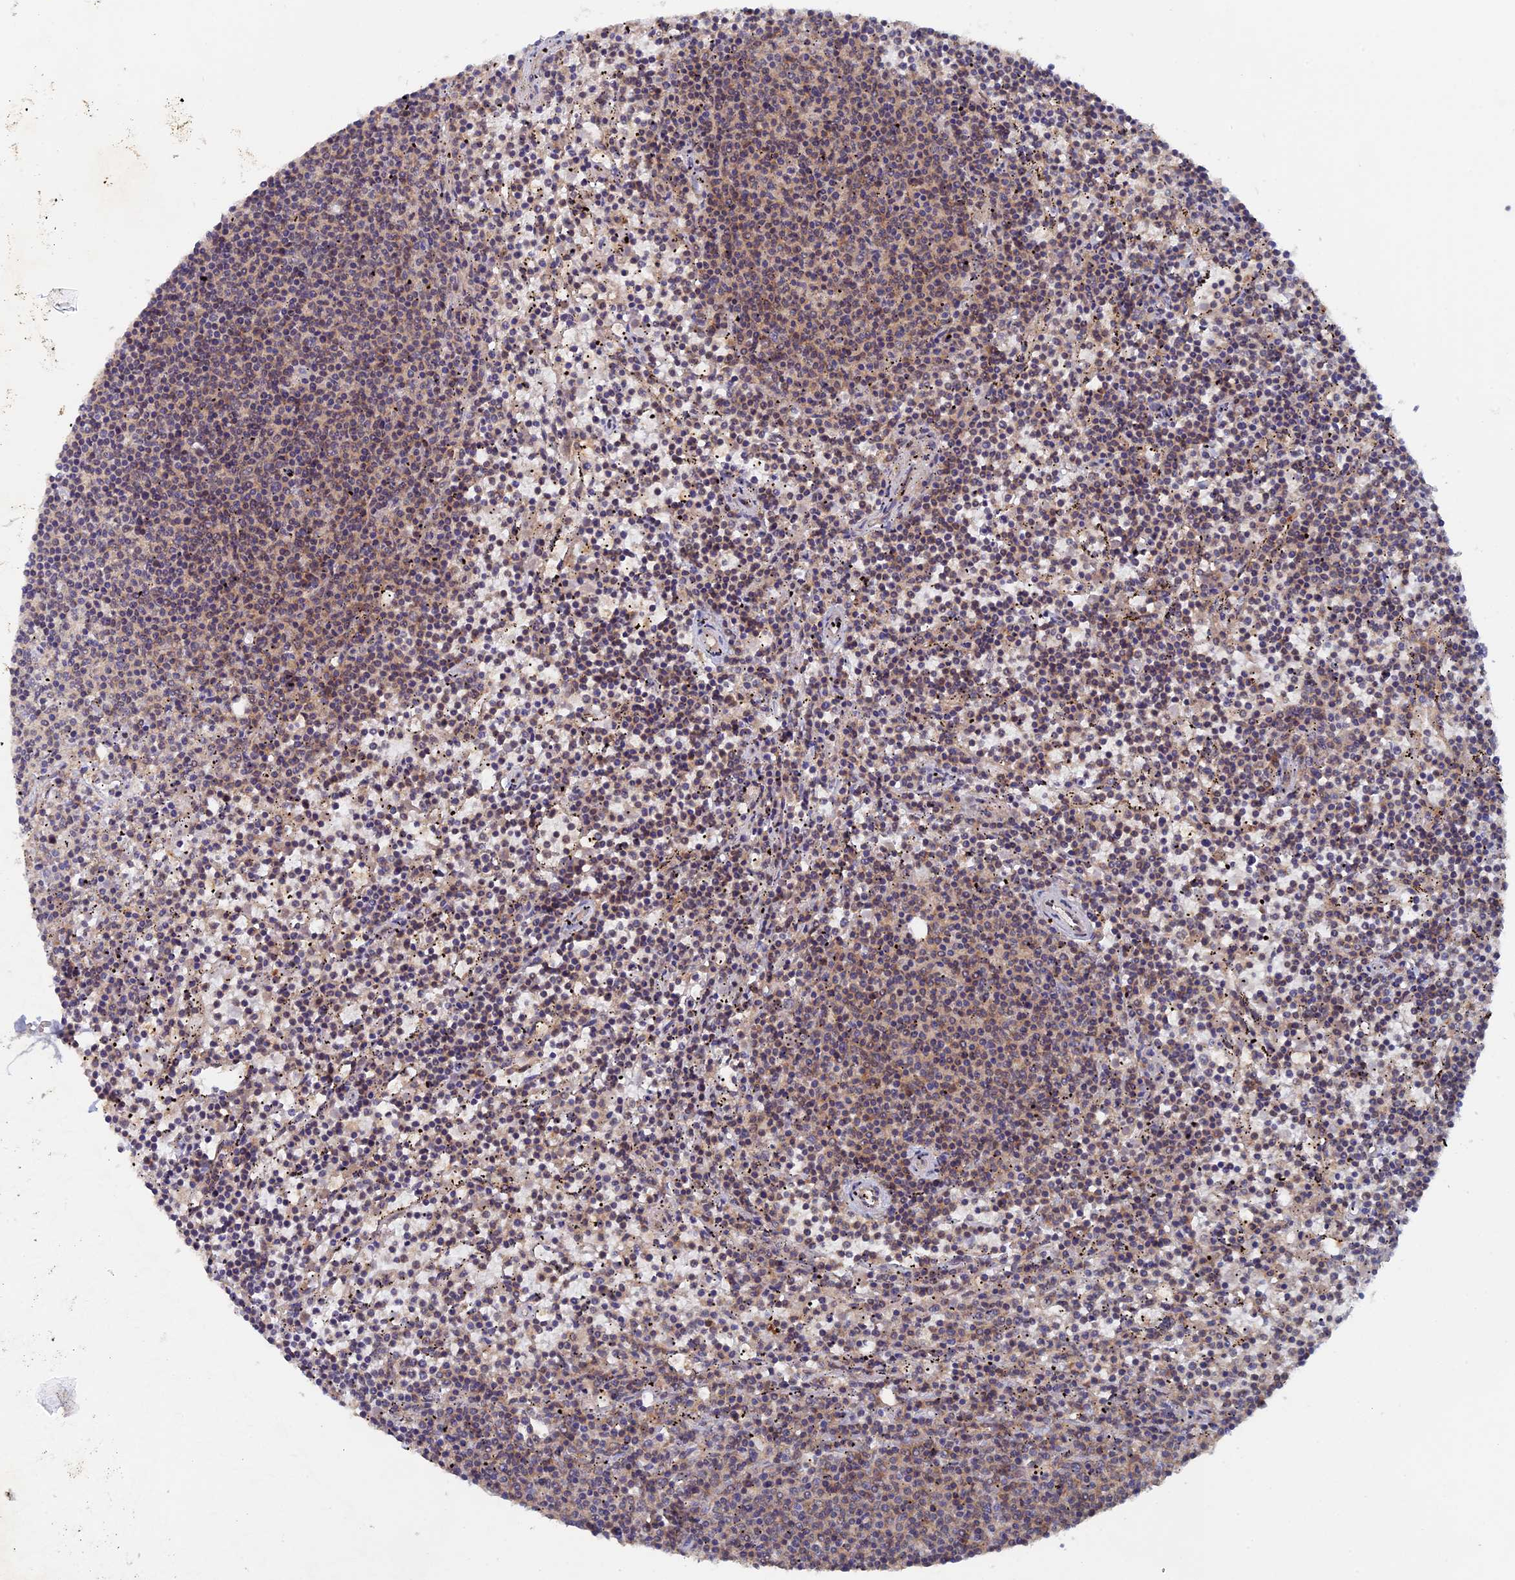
{"staining": {"intensity": "weak", "quantity": "<25%", "location": "cytoplasmic/membranous"}, "tissue": "lymphoma", "cell_type": "Tumor cells", "image_type": "cancer", "snomed": [{"axis": "morphology", "description": "Malignant lymphoma, non-Hodgkin's type, Low grade"}, {"axis": "topography", "description": "Spleen"}], "caption": "DAB immunohistochemical staining of lymphoma exhibits no significant staining in tumor cells.", "gene": "RAB15", "patient": {"sex": "female", "age": 50}}